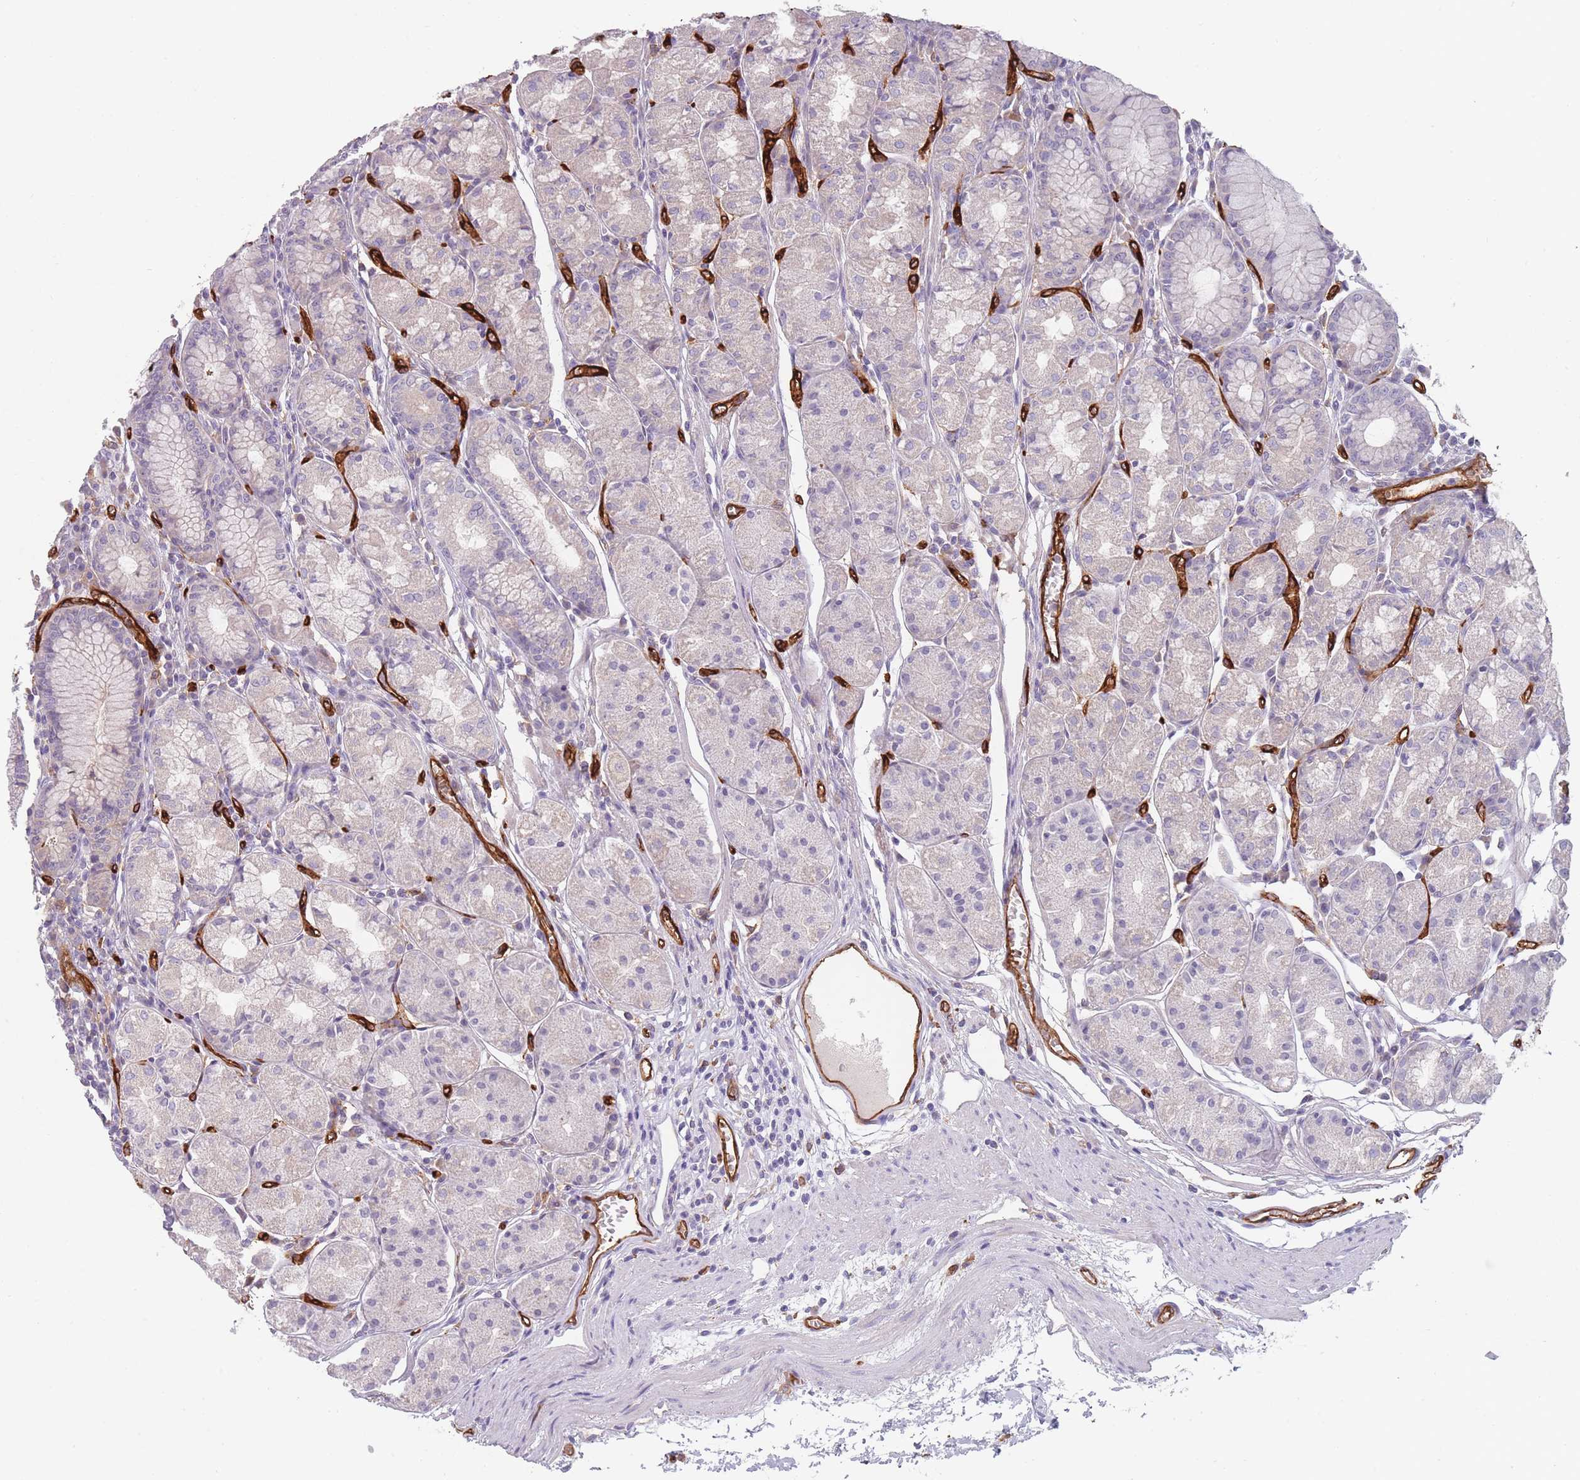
{"staining": {"intensity": "weak", "quantity": "<25%", "location": "cytoplasmic/membranous"}, "tissue": "stomach", "cell_type": "Glandular cells", "image_type": "normal", "snomed": [{"axis": "morphology", "description": "Normal tissue, NOS"}, {"axis": "topography", "description": "Stomach"}], "caption": "The image displays no significant expression in glandular cells of stomach.", "gene": "CD300LF", "patient": {"sex": "male", "age": 55}}